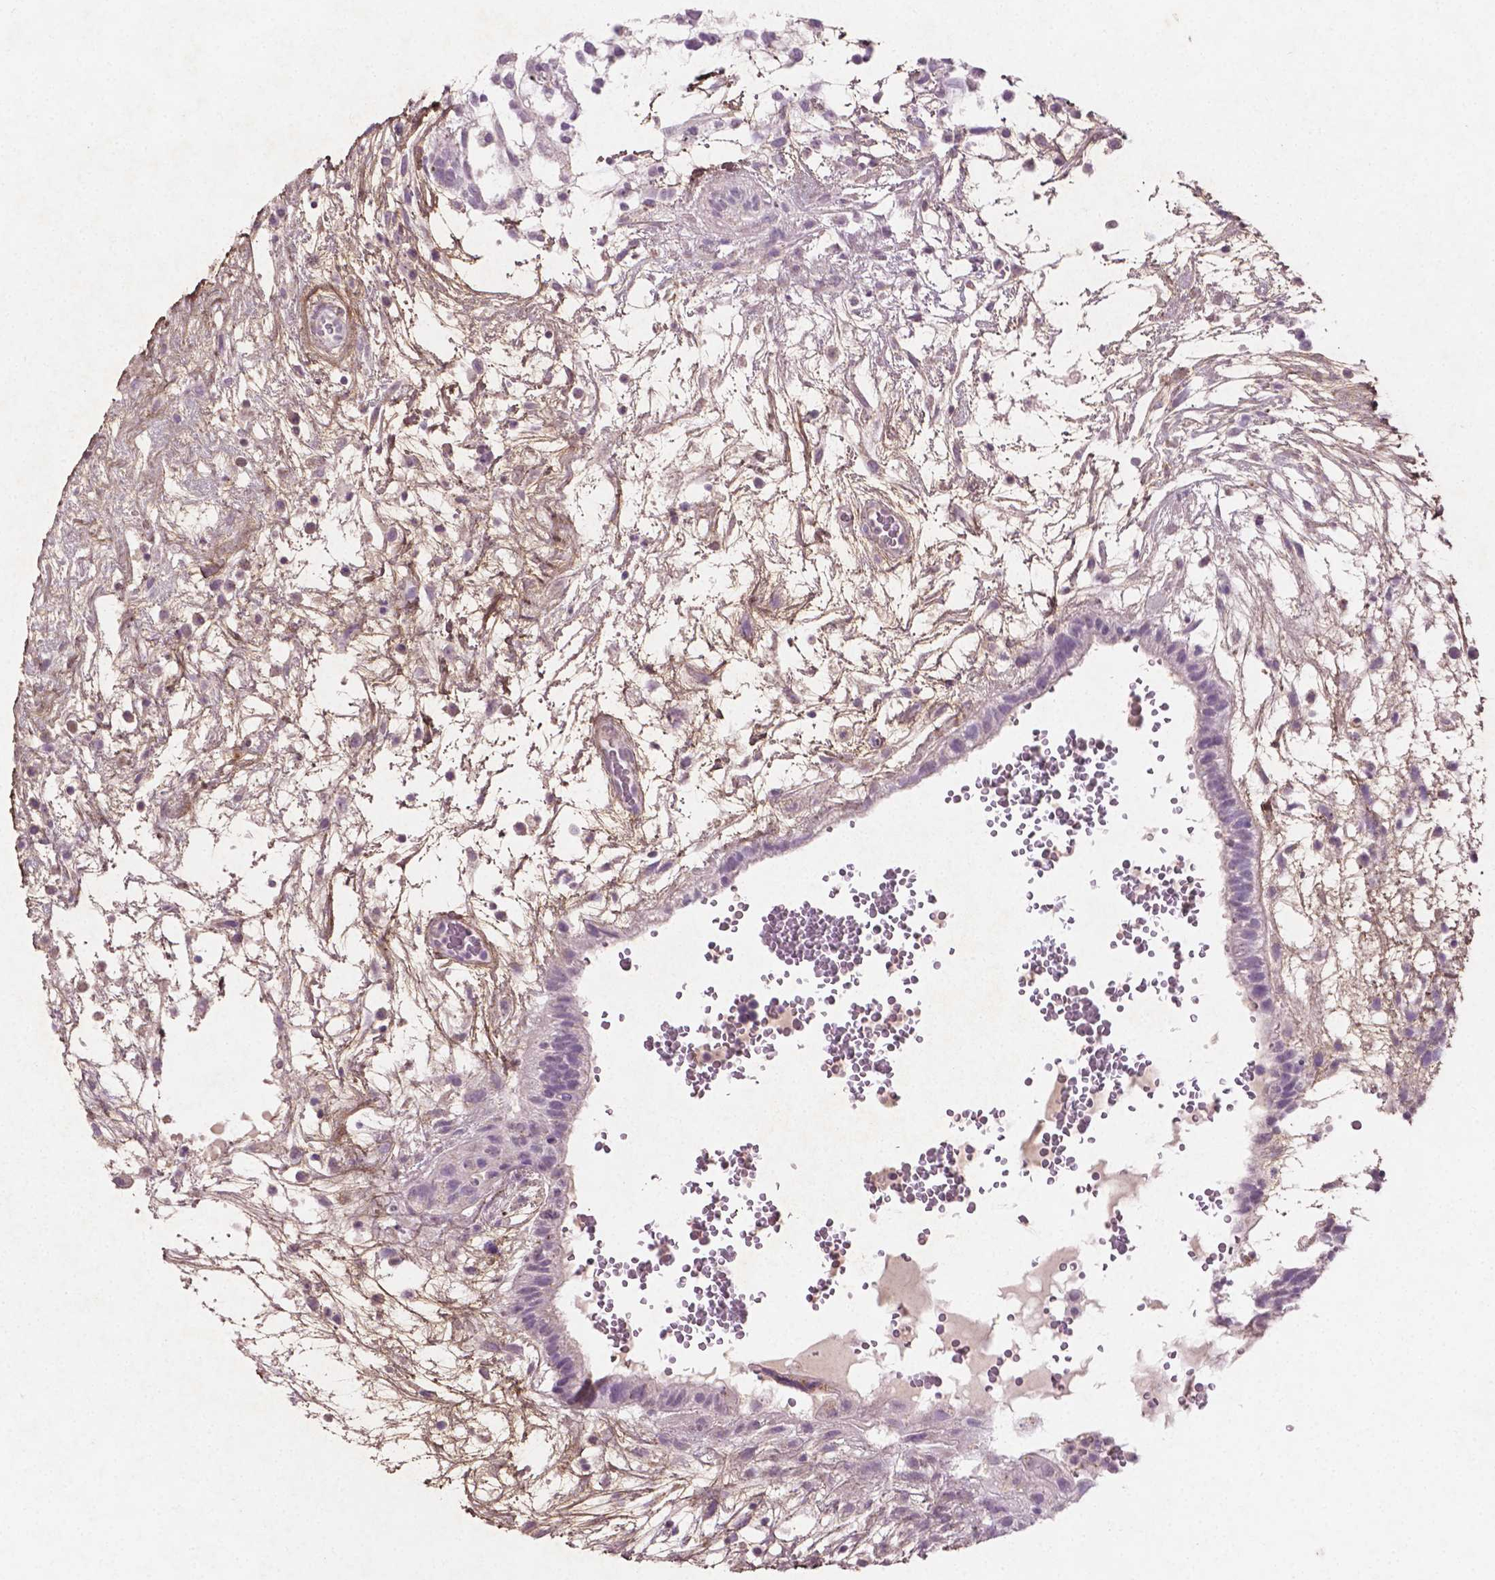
{"staining": {"intensity": "negative", "quantity": "none", "location": "none"}, "tissue": "testis cancer", "cell_type": "Tumor cells", "image_type": "cancer", "snomed": [{"axis": "morphology", "description": "Normal tissue, NOS"}, {"axis": "morphology", "description": "Carcinoma, Embryonal, NOS"}, {"axis": "topography", "description": "Testis"}], "caption": "IHC histopathology image of testis cancer (embryonal carcinoma) stained for a protein (brown), which exhibits no expression in tumor cells.", "gene": "DLG2", "patient": {"sex": "male", "age": 32}}